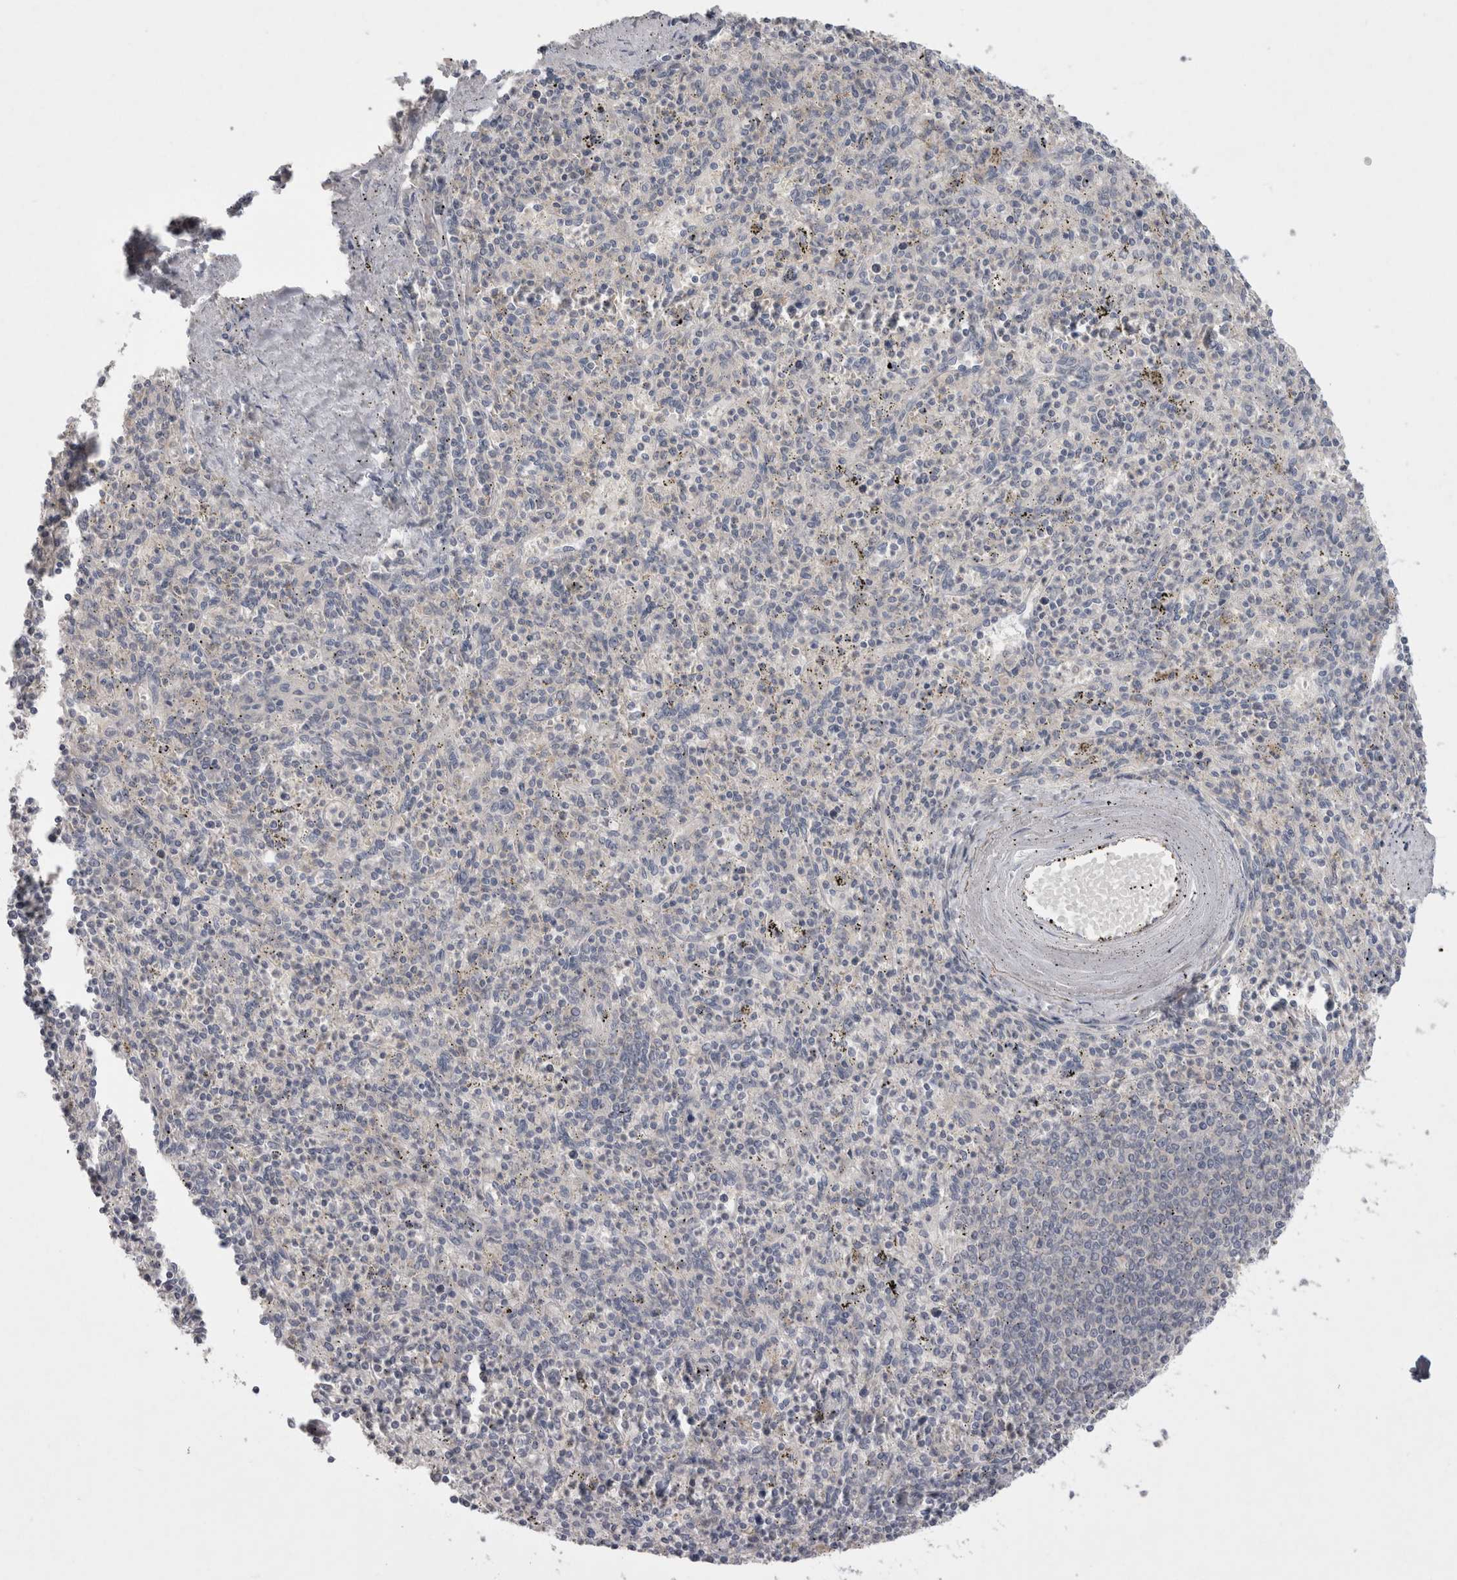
{"staining": {"intensity": "negative", "quantity": "none", "location": "none"}, "tissue": "spleen", "cell_type": "Cells in red pulp", "image_type": "normal", "snomed": [{"axis": "morphology", "description": "Normal tissue, NOS"}, {"axis": "topography", "description": "Spleen"}], "caption": "The image demonstrates no staining of cells in red pulp in benign spleen.", "gene": "LRRC40", "patient": {"sex": "male", "age": 72}}